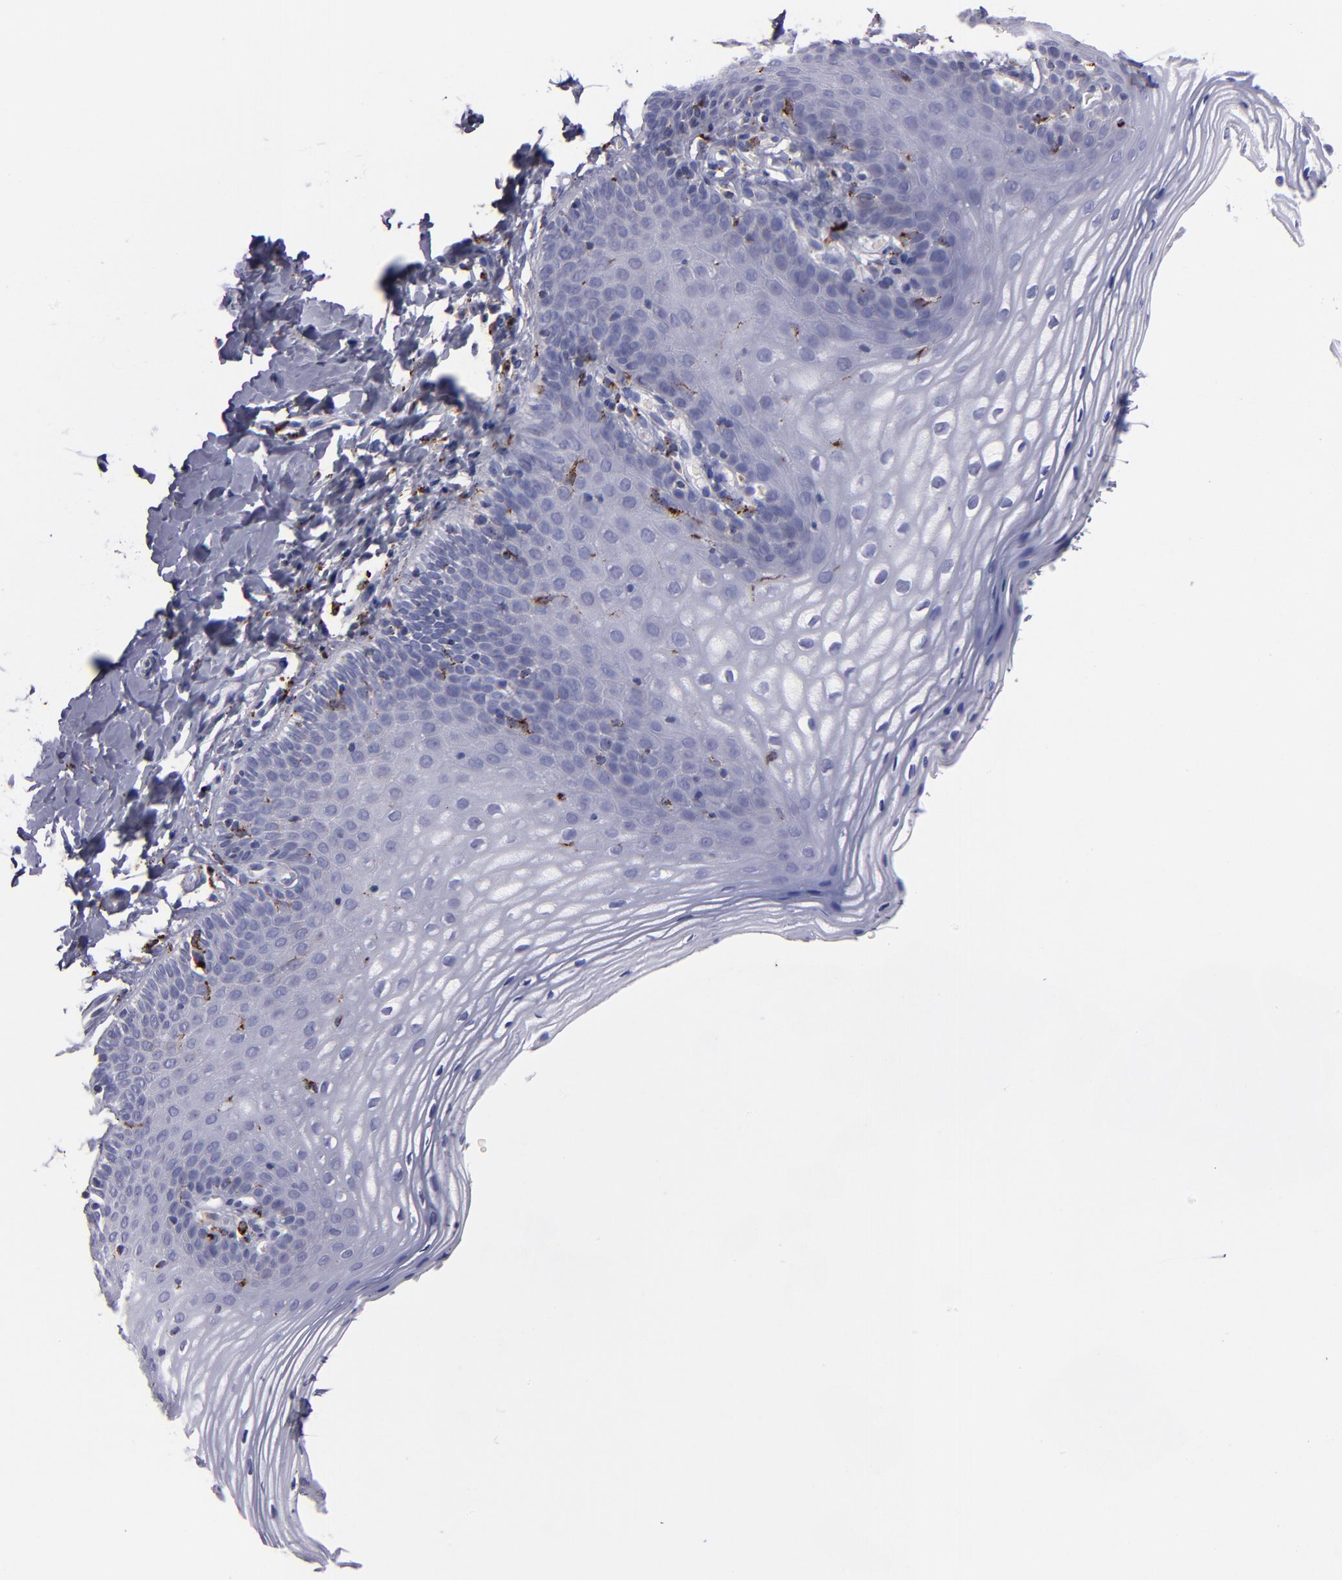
{"staining": {"intensity": "negative", "quantity": "none", "location": "none"}, "tissue": "vagina", "cell_type": "Squamous epithelial cells", "image_type": "normal", "snomed": [{"axis": "morphology", "description": "Normal tissue, NOS"}, {"axis": "topography", "description": "Vagina"}], "caption": "Protein analysis of unremarkable vagina displays no significant expression in squamous epithelial cells. Nuclei are stained in blue.", "gene": "CTSS", "patient": {"sex": "female", "age": 55}}